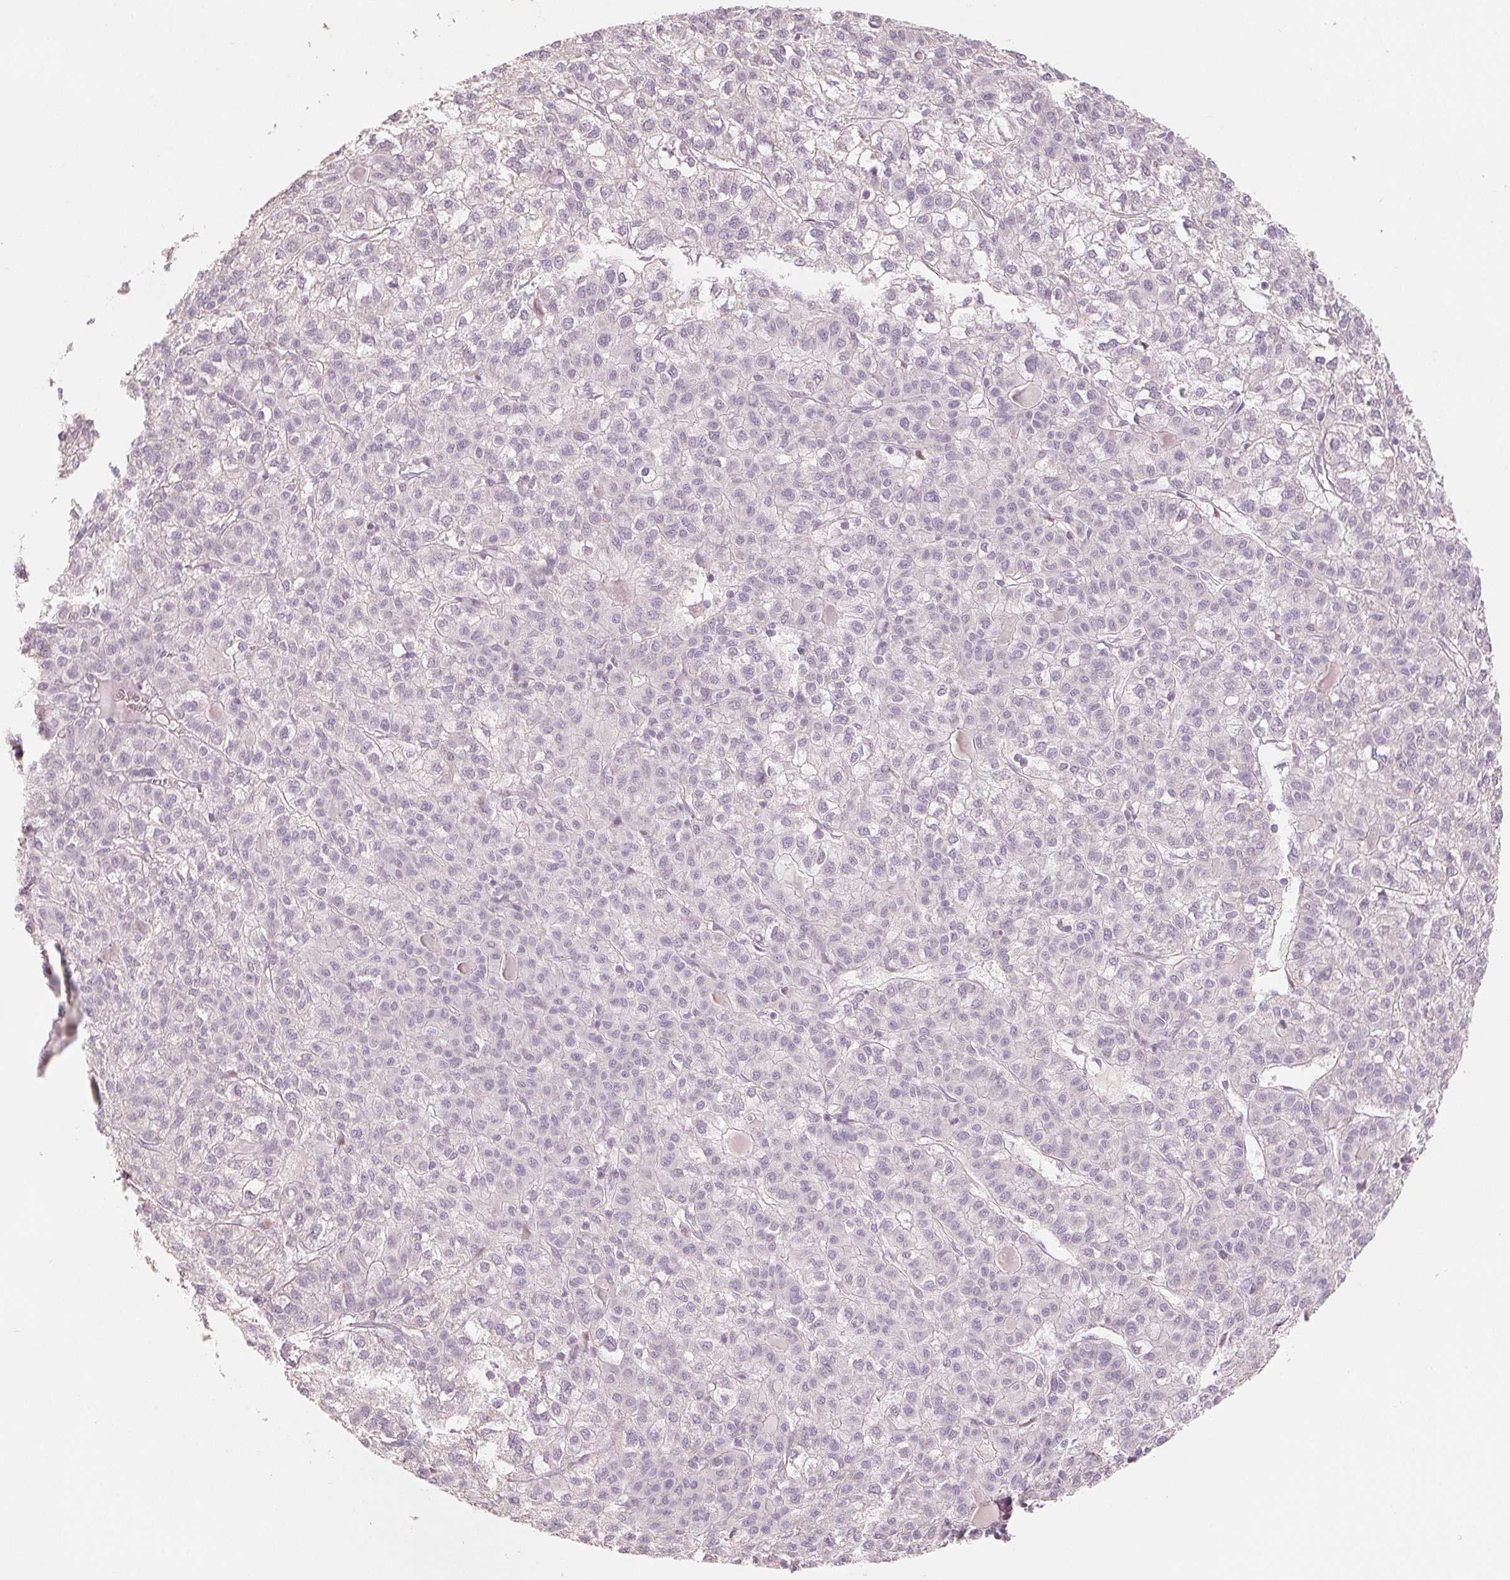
{"staining": {"intensity": "negative", "quantity": "none", "location": "none"}, "tissue": "liver cancer", "cell_type": "Tumor cells", "image_type": "cancer", "snomed": [{"axis": "morphology", "description": "Carcinoma, Hepatocellular, NOS"}, {"axis": "topography", "description": "Liver"}], "caption": "Protein analysis of liver cancer demonstrates no significant positivity in tumor cells.", "gene": "SMARCD3", "patient": {"sex": "female", "age": 43}}